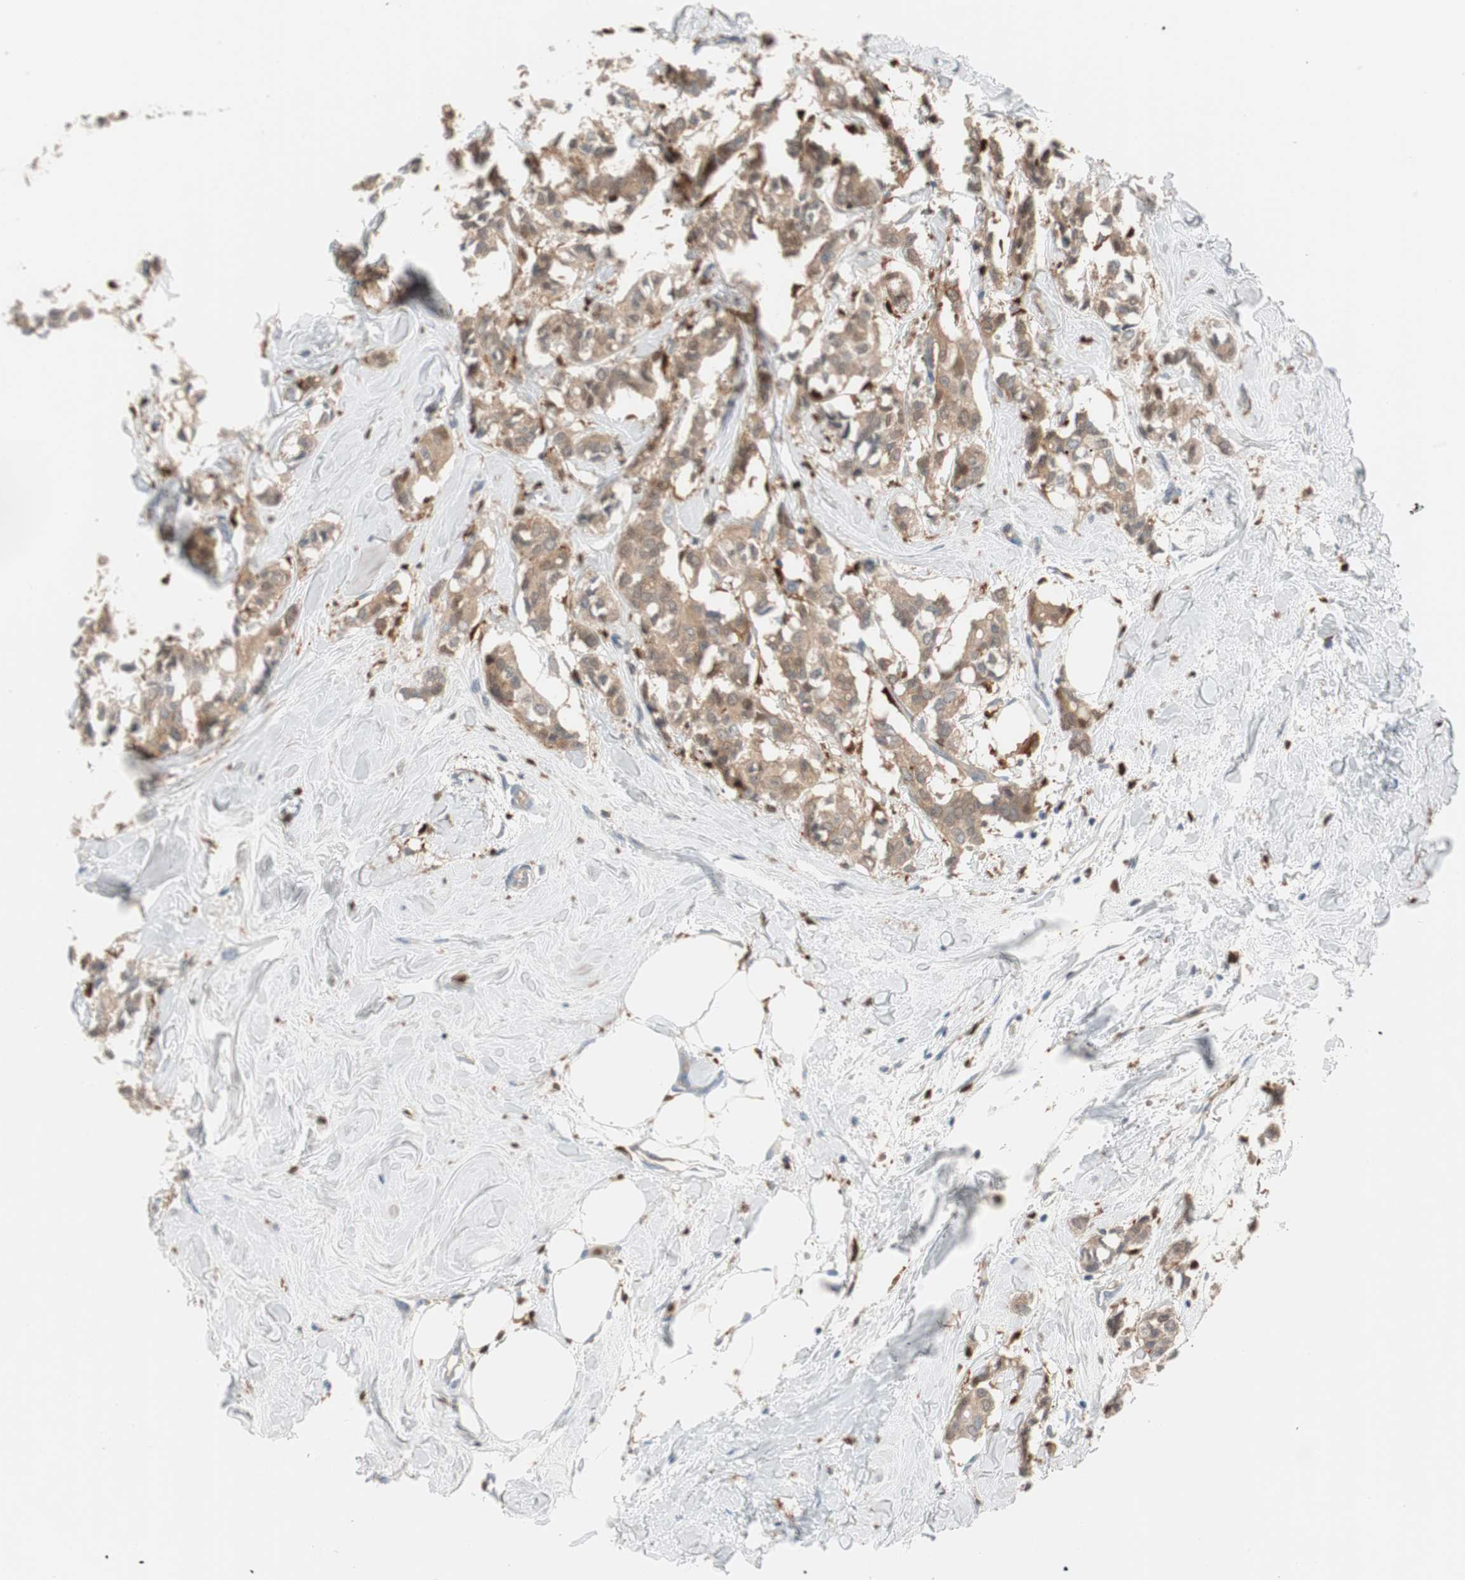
{"staining": {"intensity": "moderate", "quantity": ">75%", "location": "cytoplasmic/membranous"}, "tissue": "breast cancer", "cell_type": "Tumor cells", "image_type": "cancer", "snomed": [{"axis": "morphology", "description": "Duct carcinoma"}, {"axis": "topography", "description": "Breast"}], "caption": "Approximately >75% of tumor cells in human breast intraductal carcinoma exhibit moderate cytoplasmic/membranous protein positivity as visualized by brown immunohistochemical staining.", "gene": "IL18", "patient": {"sex": "female", "age": 84}}